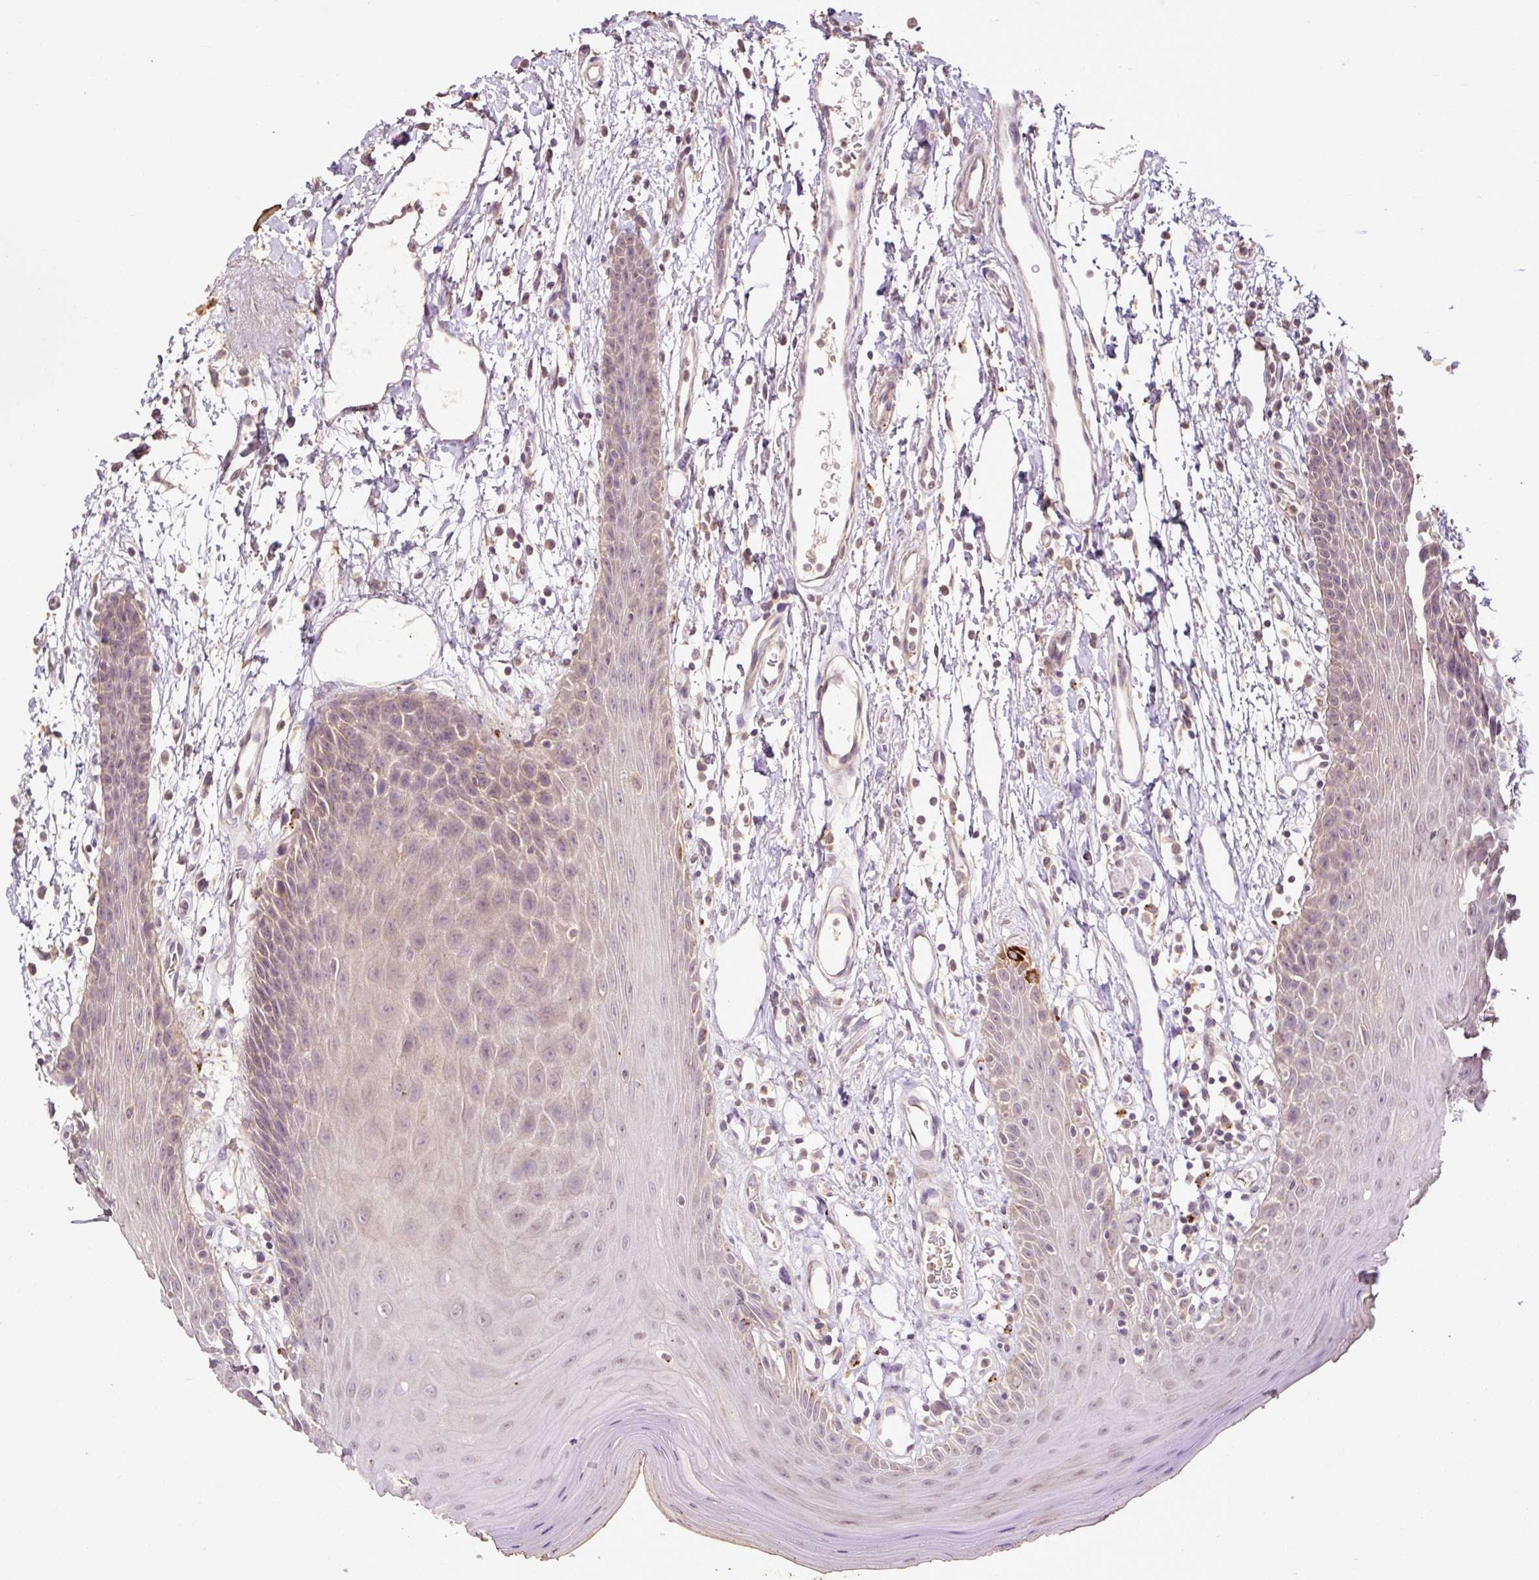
{"staining": {"intensity": "weak", "quantity": "<25%", "location": "cytoplasmic/membranous"}, "tissue": "oral mucosa", "cell_type": "Squamous epithelial cells", "image_type": "normal", "snomed": [{"axis": "morphology", "description": "Normal tissue, NOS"}, {"axis": "topography", "description": "Oral tissue"}, {"axis": "topography", "description": "Tounge, NOS"}], "caption": "High power microscopy micrograph of an IHC micrograph of unremarkable oral mucosa, revealing no significant staining in squamous epithelial cells. (DAB IHC visualized using brightfield microscopy, high magnification).", "gene": "LRTM2", "patient": {"sex": "female", "age": 59}}